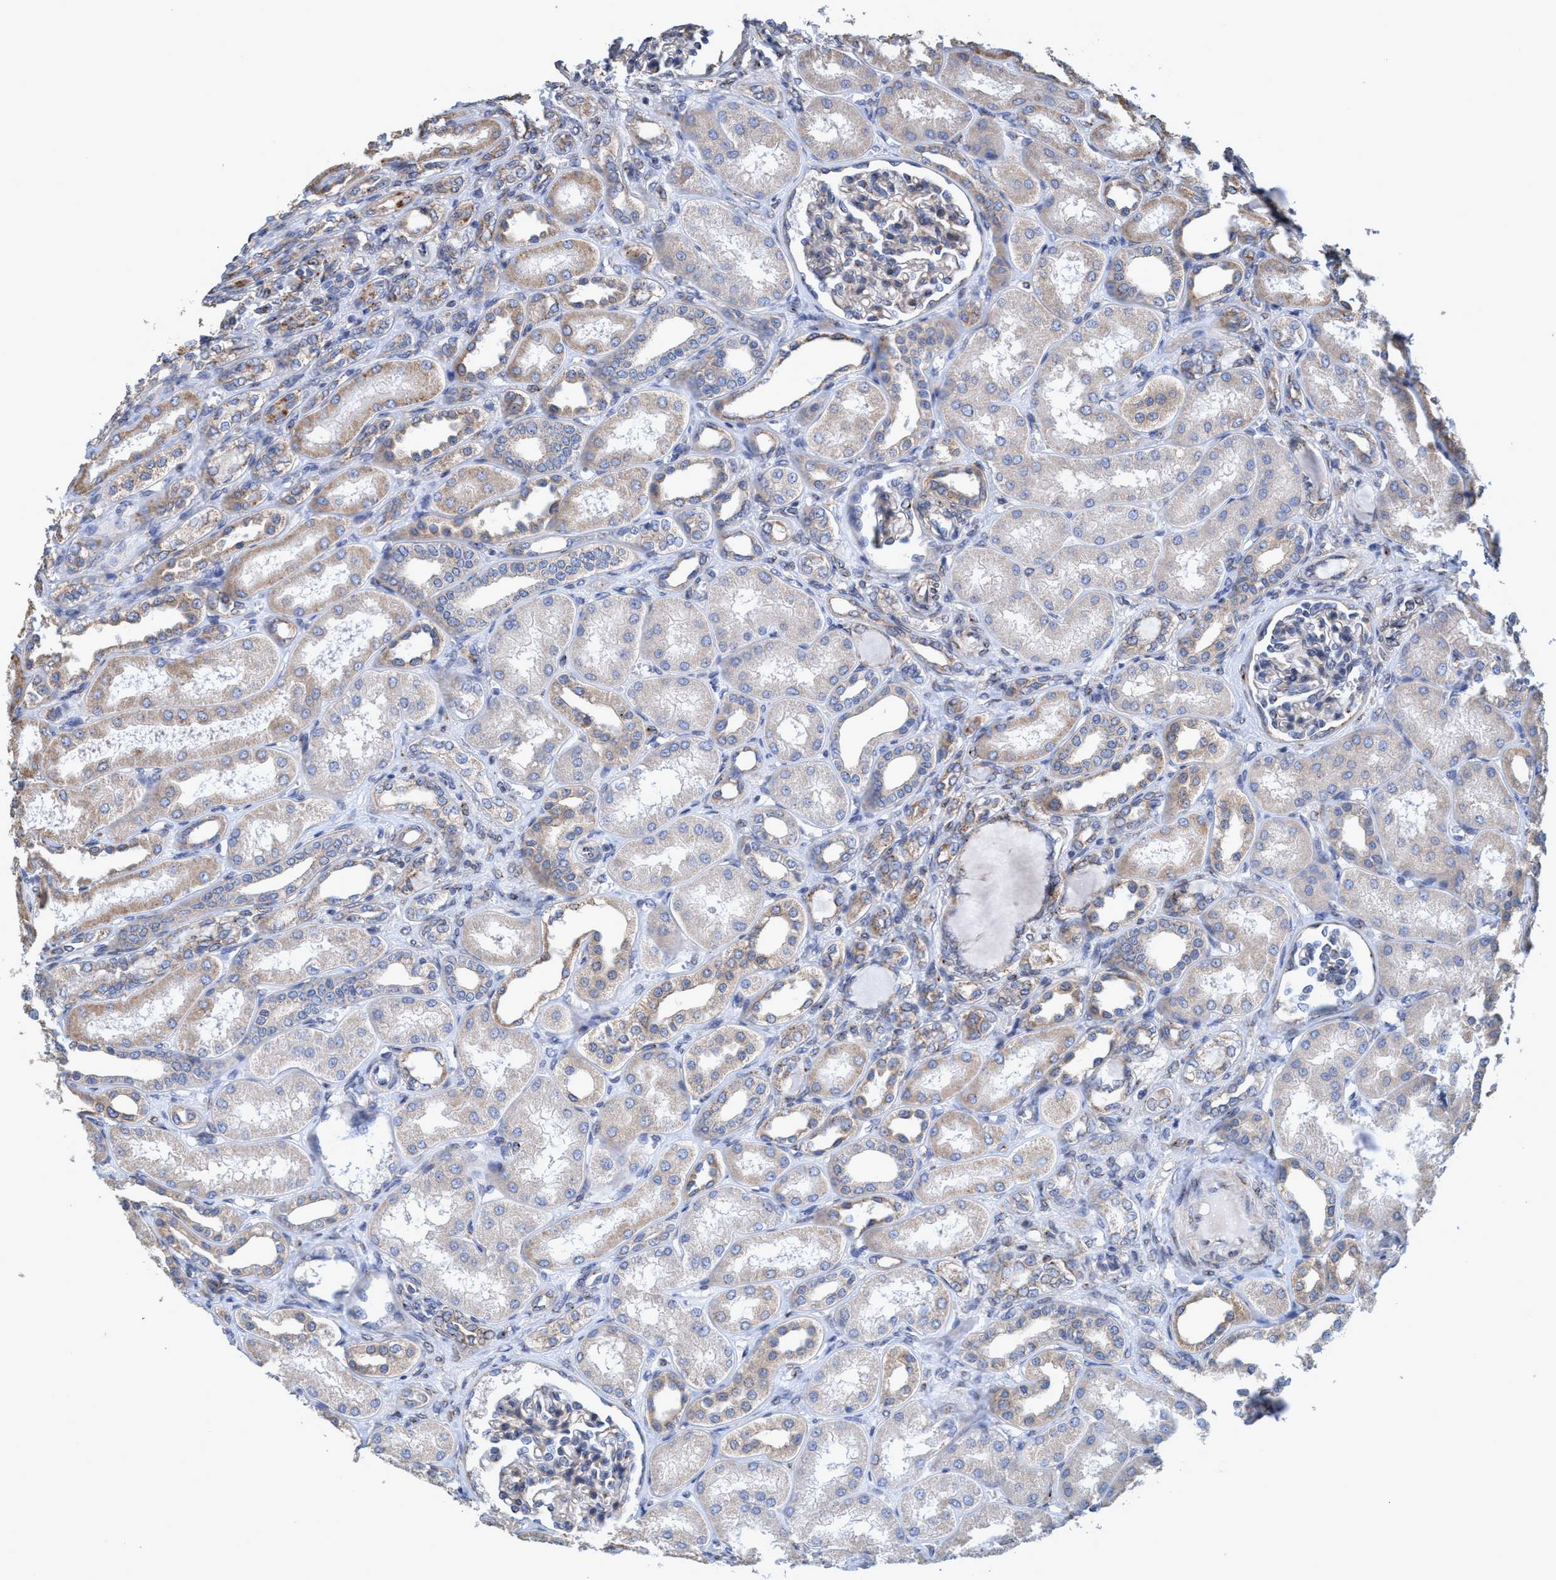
{"staining": {"intensity": "weak", "quantity": "<25%", "location": "cytoplasmic/membranous"}, "tissue": "kidney", "cell_type": "Cells in glomeruli", "image_type": "normal", "snomed": [{"axis": "morphology", "description": "Normal tissue, NOS"}, {"axis": "topography", "description": "Kidney"}], "caption": "Kidney was stained to show a protein in brown. There is no significant expression in cells in glomeruli. (Immunohistochemistry (ihc), brightfield microscopy, high magnification).", "gene": "BICD2", "patient": {"sex": "male", "age": 7}}